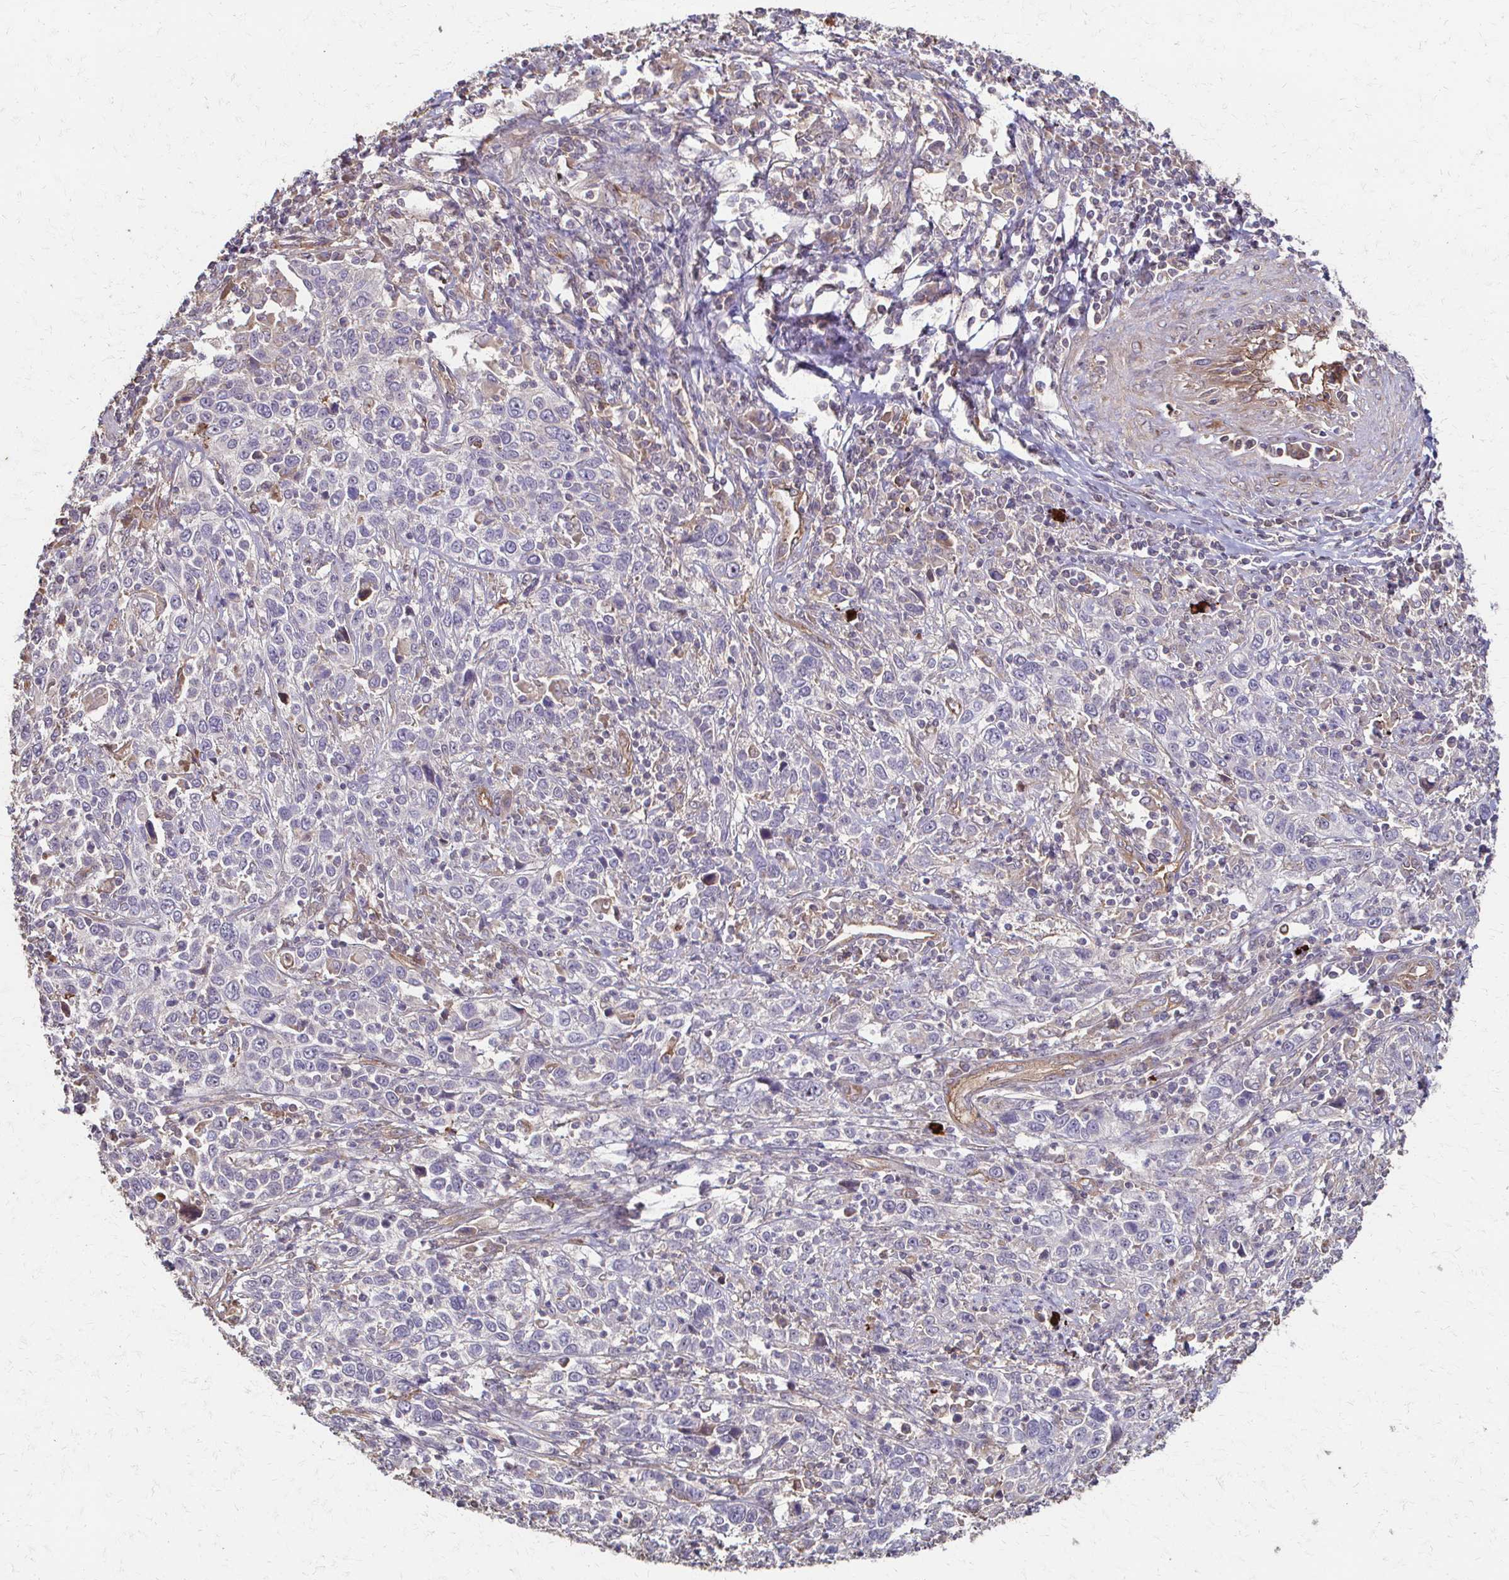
{"staining": {"intensity": "negative", "quantity": "none", "location": "none"}, "tissue": "cervical cancer", "cell_type": "Tumor cells", "image_type": "cancer", "snomed": [{"axis": "morphology", "description": "Squamous cell carcinoma, NOS"}, {"axis": "topography", "description": "Cervix"}], "caption": "Micrograph shows no significant protein expression in tumor cells of cervical cancer (squamous cell carcinoma).", "gene": "IL18BP", "patient": {"sex": "female", "age": 46}}